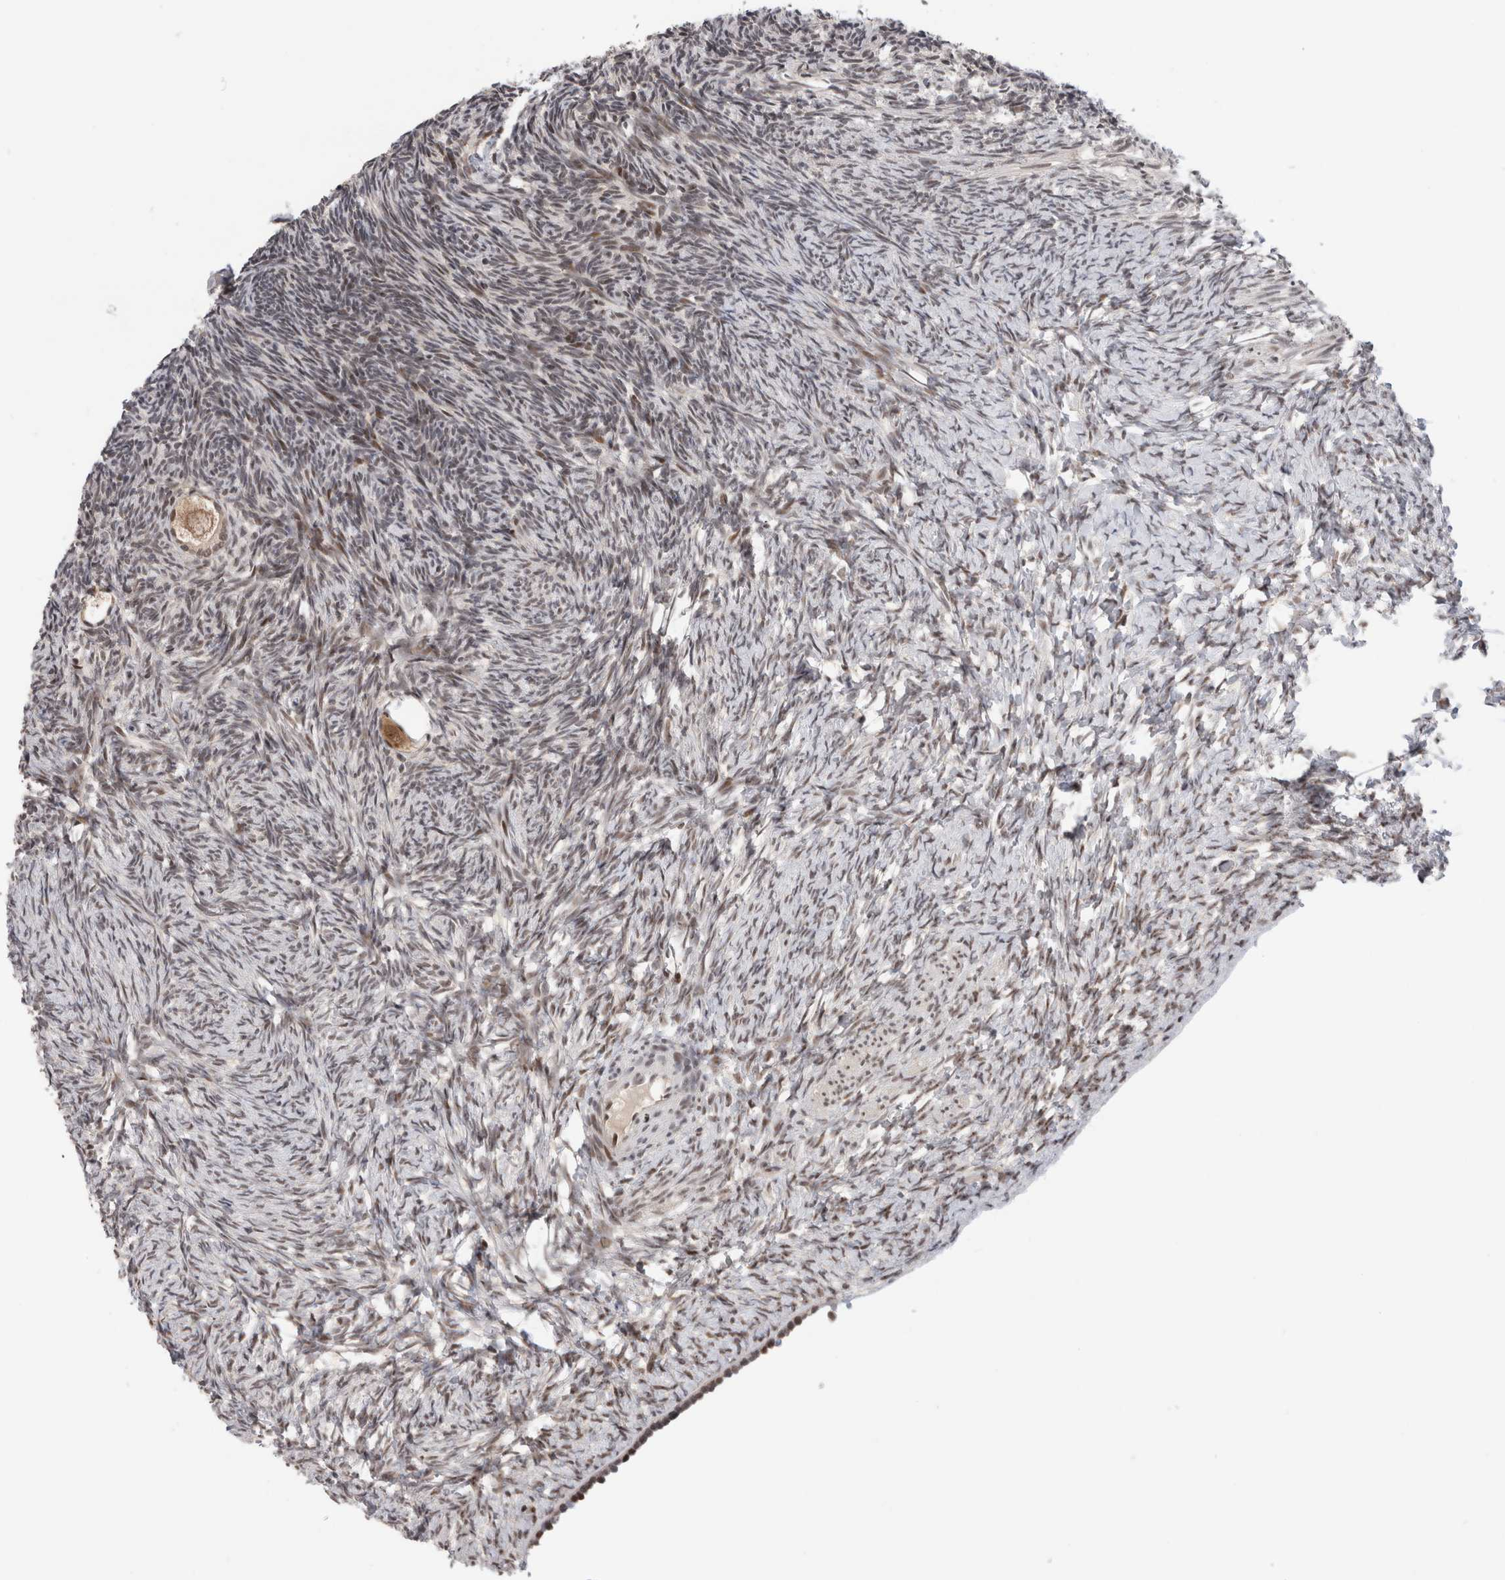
{"staining": {"intensity": "moderate", "quantity": ">75%", "location": "cytoplasmic/membranous,nuclear"}, "tissue": "ovary", "cell_type": "Follicle cells", "image_type": "normal", "snomed": [{"axis": "morphology", "description": "Normal tissue, NOS"}, {"axis": "topography", "description": "Ovary"}], "caption": "DAB immunohistochemical staining of benign human ovary displays moderate cytoplasmic/membranous,nuclear protein expression in approximately >75% of follicle cells.", "gene": "ZNF521", "patient": {"sex": "female", "age": 34}}